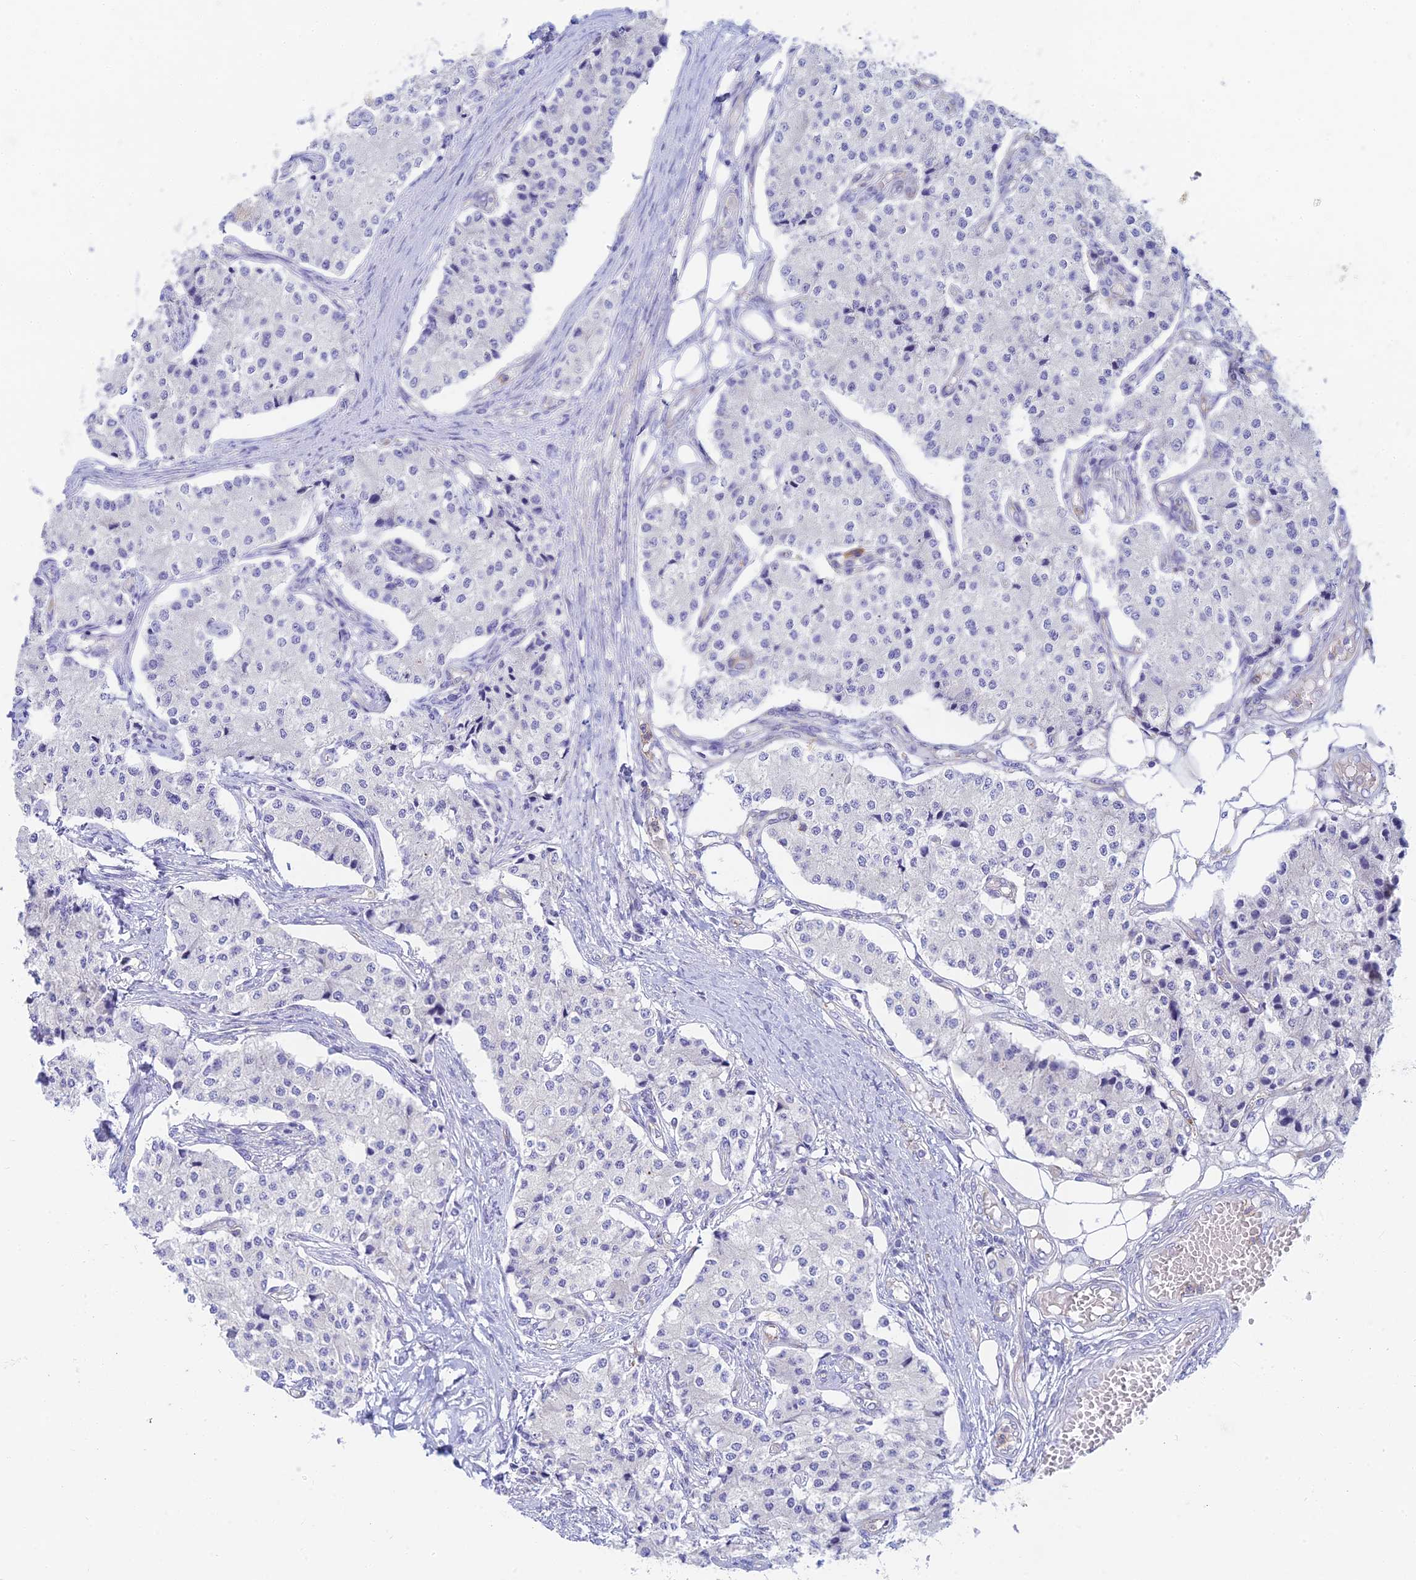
{"staining": {"intensity": "negative", "quantity": "none", "location": "none"}, "tissue": "carcinoid", "cell_type": "Tumor cells", "image_type": "cancer", "snomed": [{"axis": "morphology", "description": "Carcinoid, malignant, NOS"}, {"axis": "topography", "description": "Colon"}], "caption": "The histopathology image exhibits no significant staining in tumor cells of carcinoid (malignant).", "gene": "STRN4", "patient": {"sex": "female", "age": 52}}